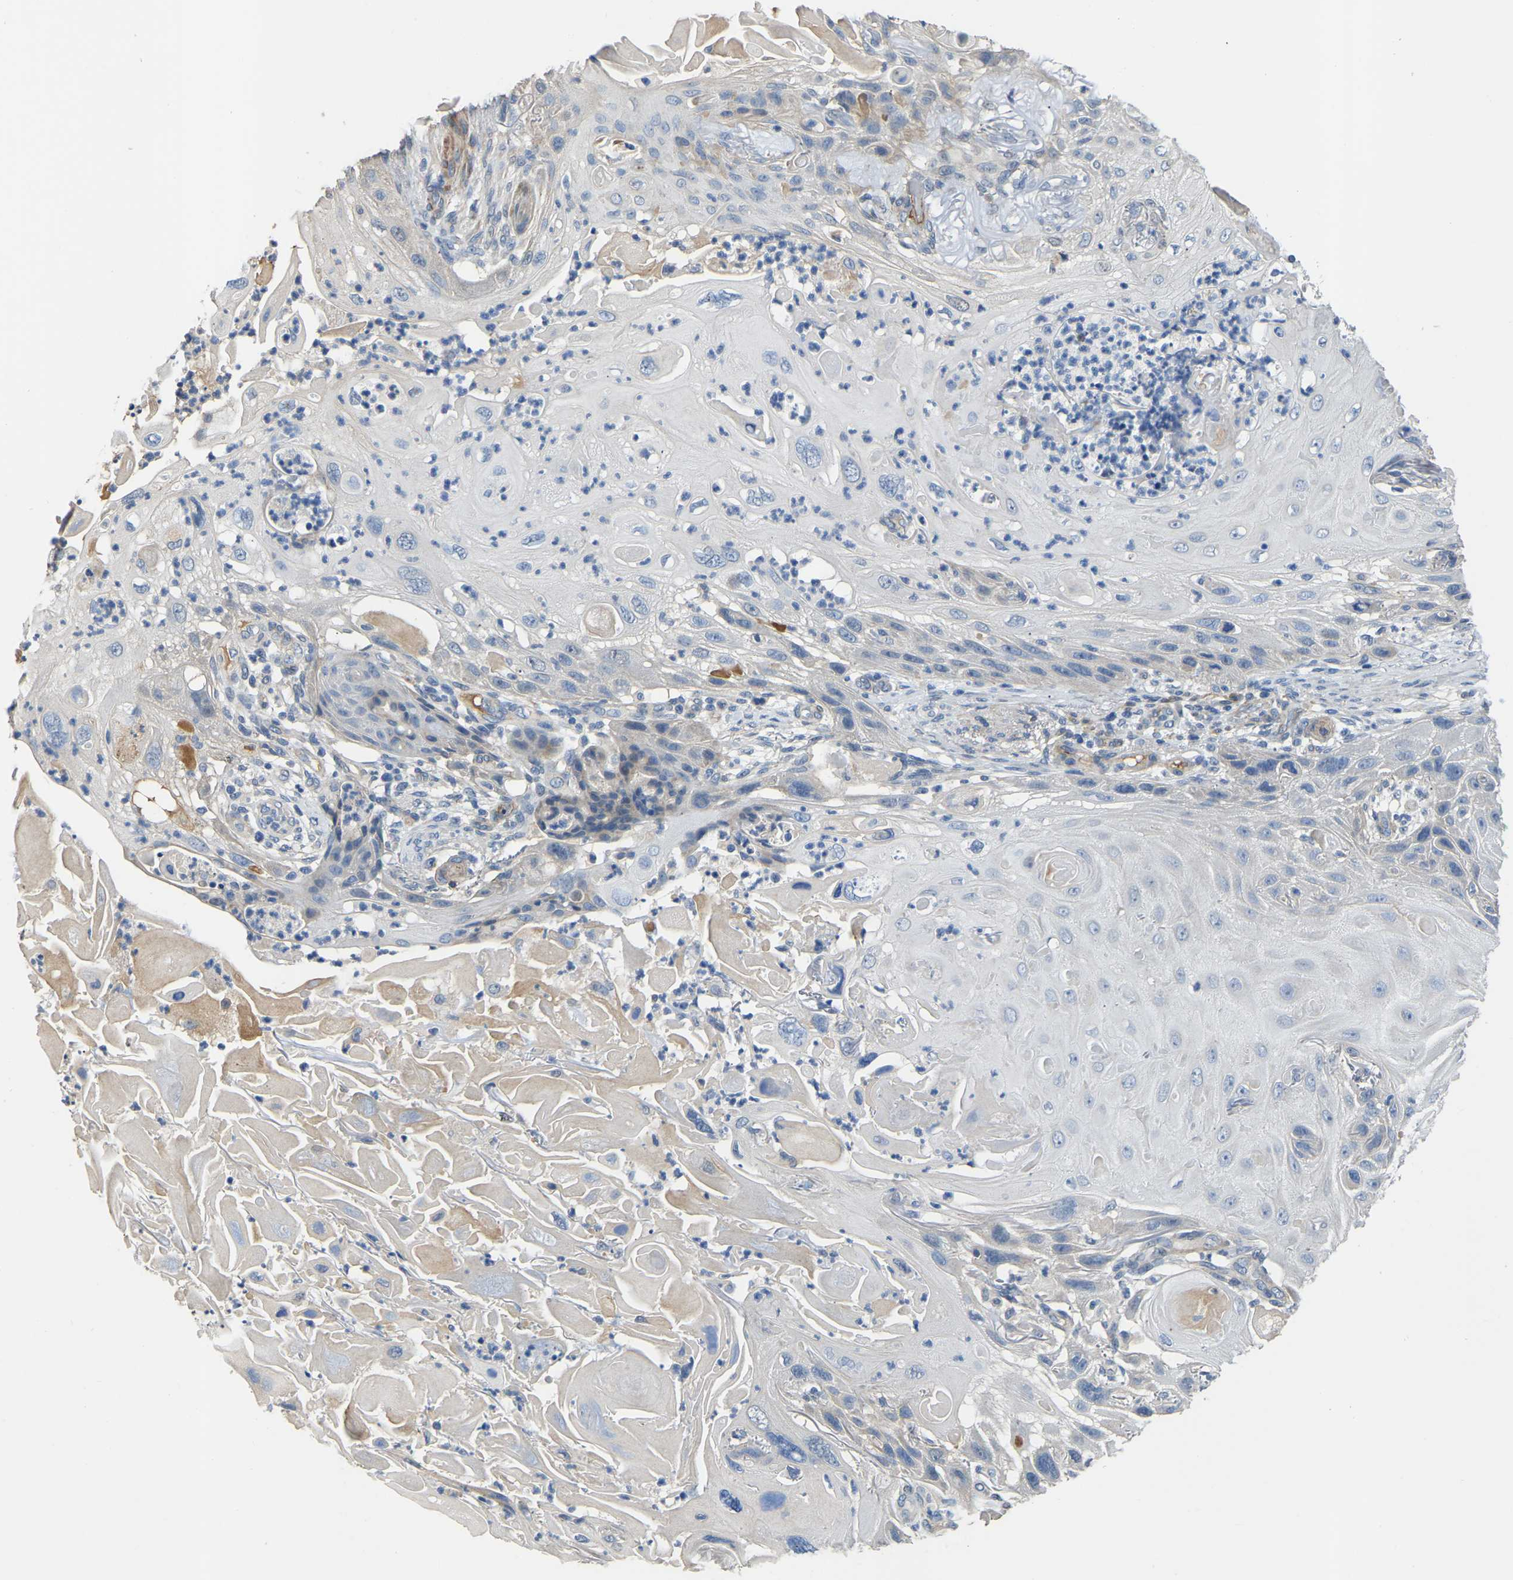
{"staining": {"intensity": "negative", "quantity": "none", "location": "none"}, "tissue": "skin cancer", "cell_type": "Tumor cells", "image_type": "cancer", "snomed": [{"axis": "morphology", "description": "Squamous cell carcinoma, NOS"}, {"axis": "topography", "description": "Skin"}], "caption": "The micrograph displays no significant positivity in tumor cells of squamous cell carcinoma (skin).", "gene": "HIGD2B", "patient": {"sex": "female", "age": 77}}